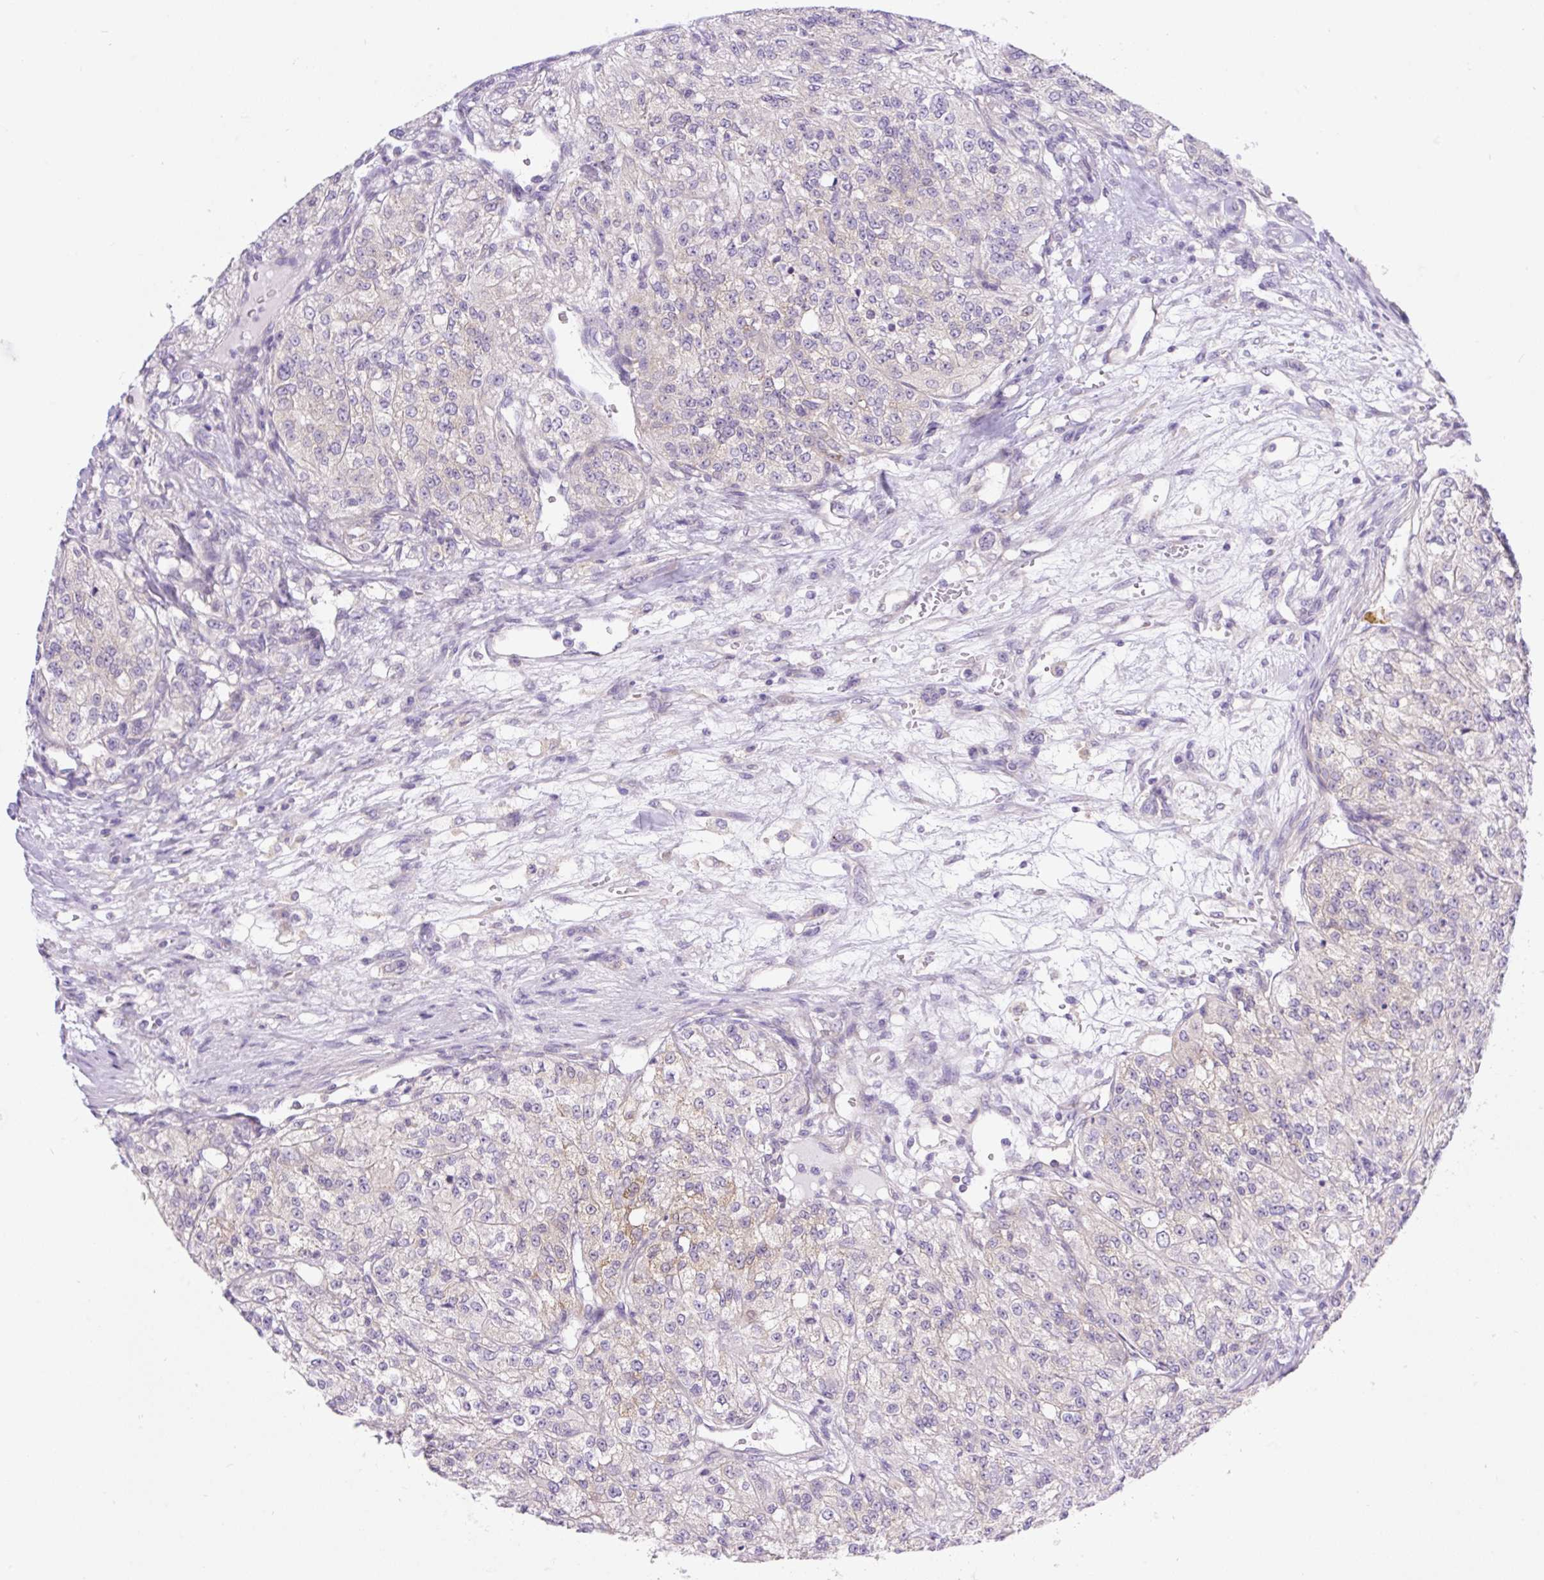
{"staining": {"intensity": "negative", "quantity": "none", "location": "none"}, "tissue": "renal cancer", "cell_type": "Tumor cells", "image_type": "cancer", "snomed": [{"axis": "morphology", "description": "Adenocarcinoma, NOS"}, {"axis": "topography", "description": "Kidney"}], "caption": "There is no significant expression in tumor cells of renal adenocarcinoma.", "gene": "CAMK2B", "patient": {"sex": "female", "age": 63}}